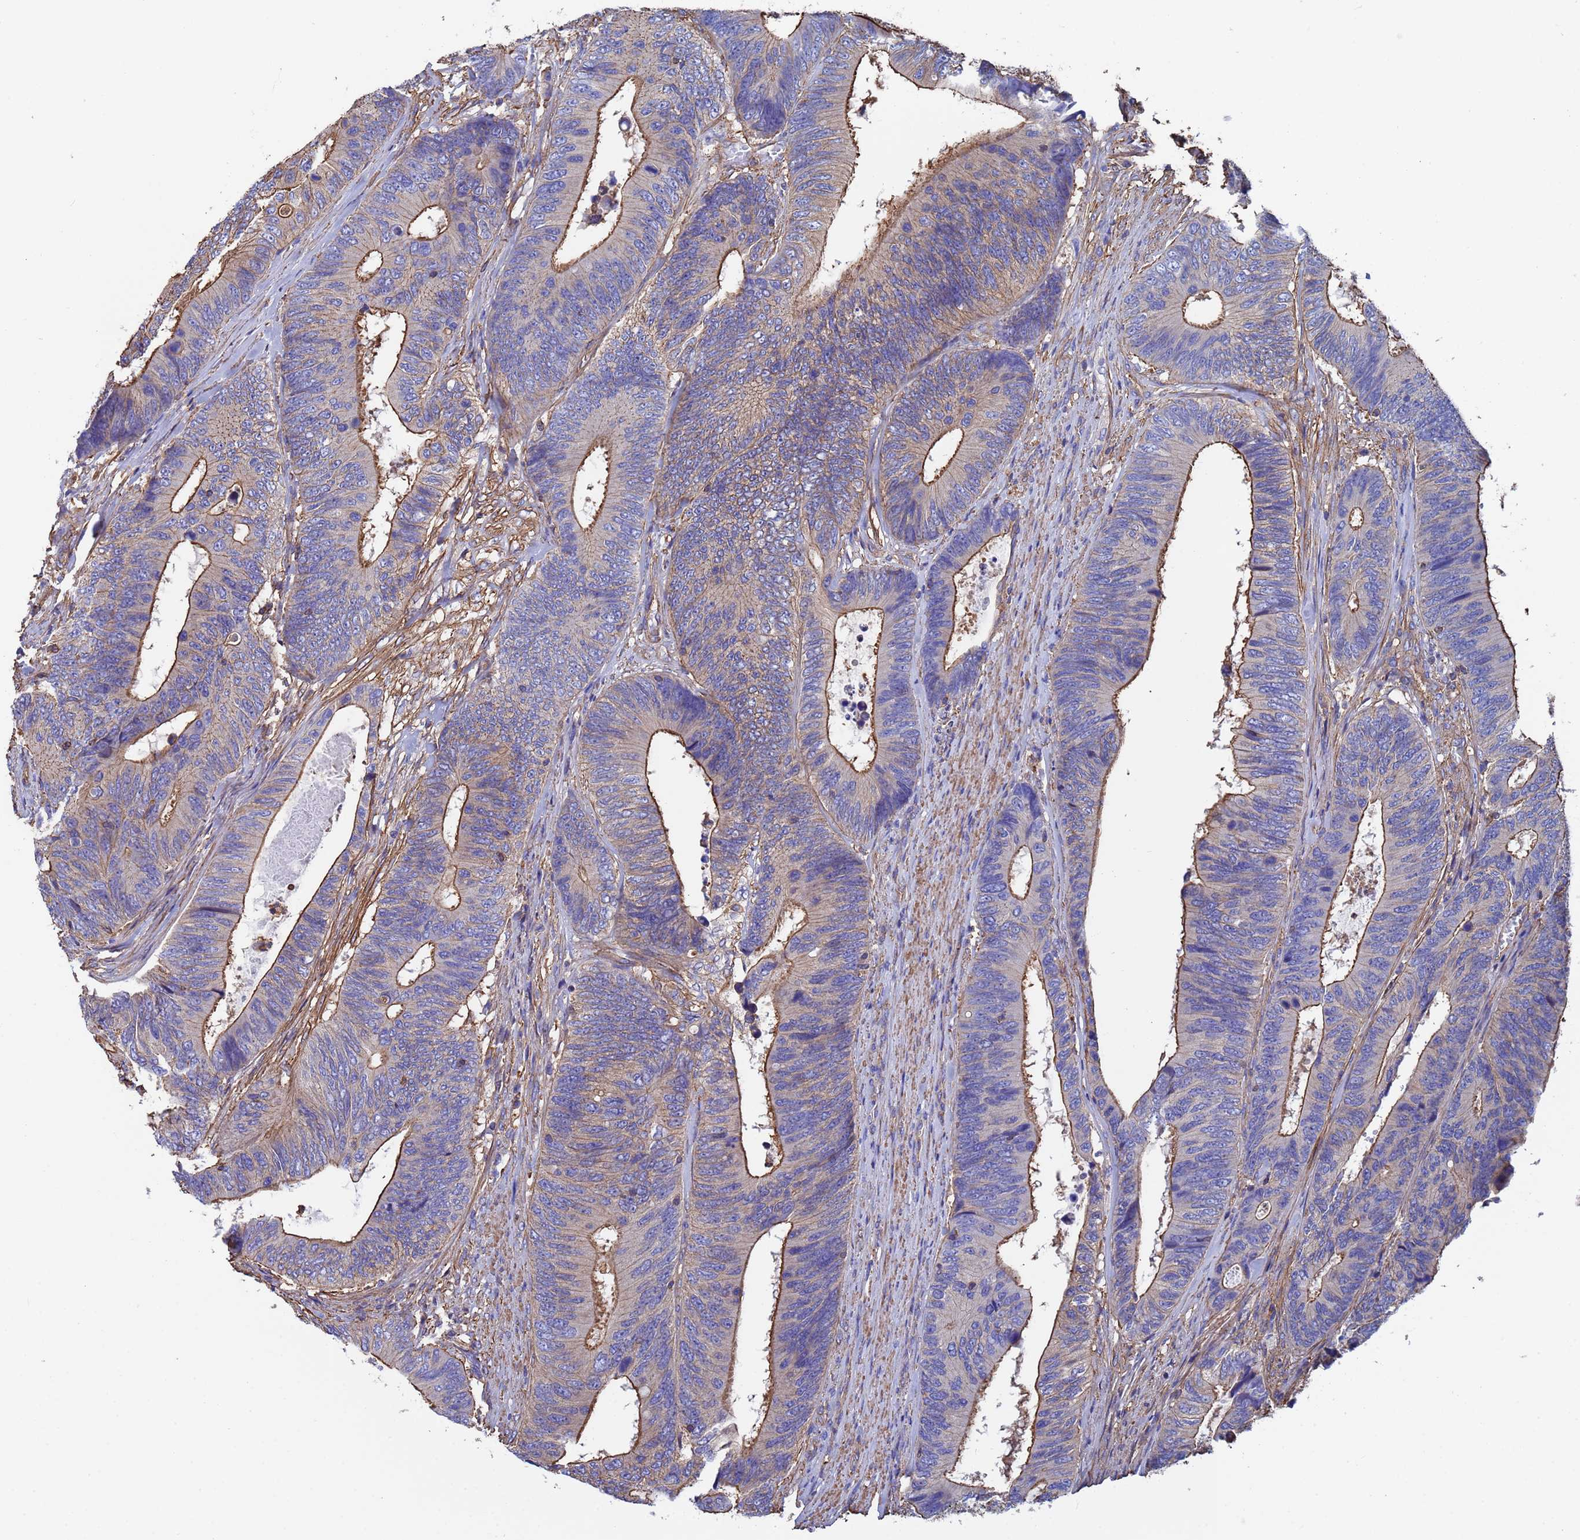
{"staining": {"intensity": "moderate", "quantity": "25%-75%", "location": "cytoplasmic/membranous"}, "tissue": "colorectal cancer", "cell_type": "Tumor cells", "image_type": "cancer", "snomed": [{"axis": "morphology", "description": "Adenocarcinoma, NOS"}, {"axis": "topography", "description": "Colon"}], "caption": "Brown immunohistochemical staining in human adenocarcinoma (colorectal) shows moderate cytoplasmic/membranous staining in approximately 25%-75% of tumor cells.", "gene": "MYL12A", "patient": {"sex": "male", "age": 87}}